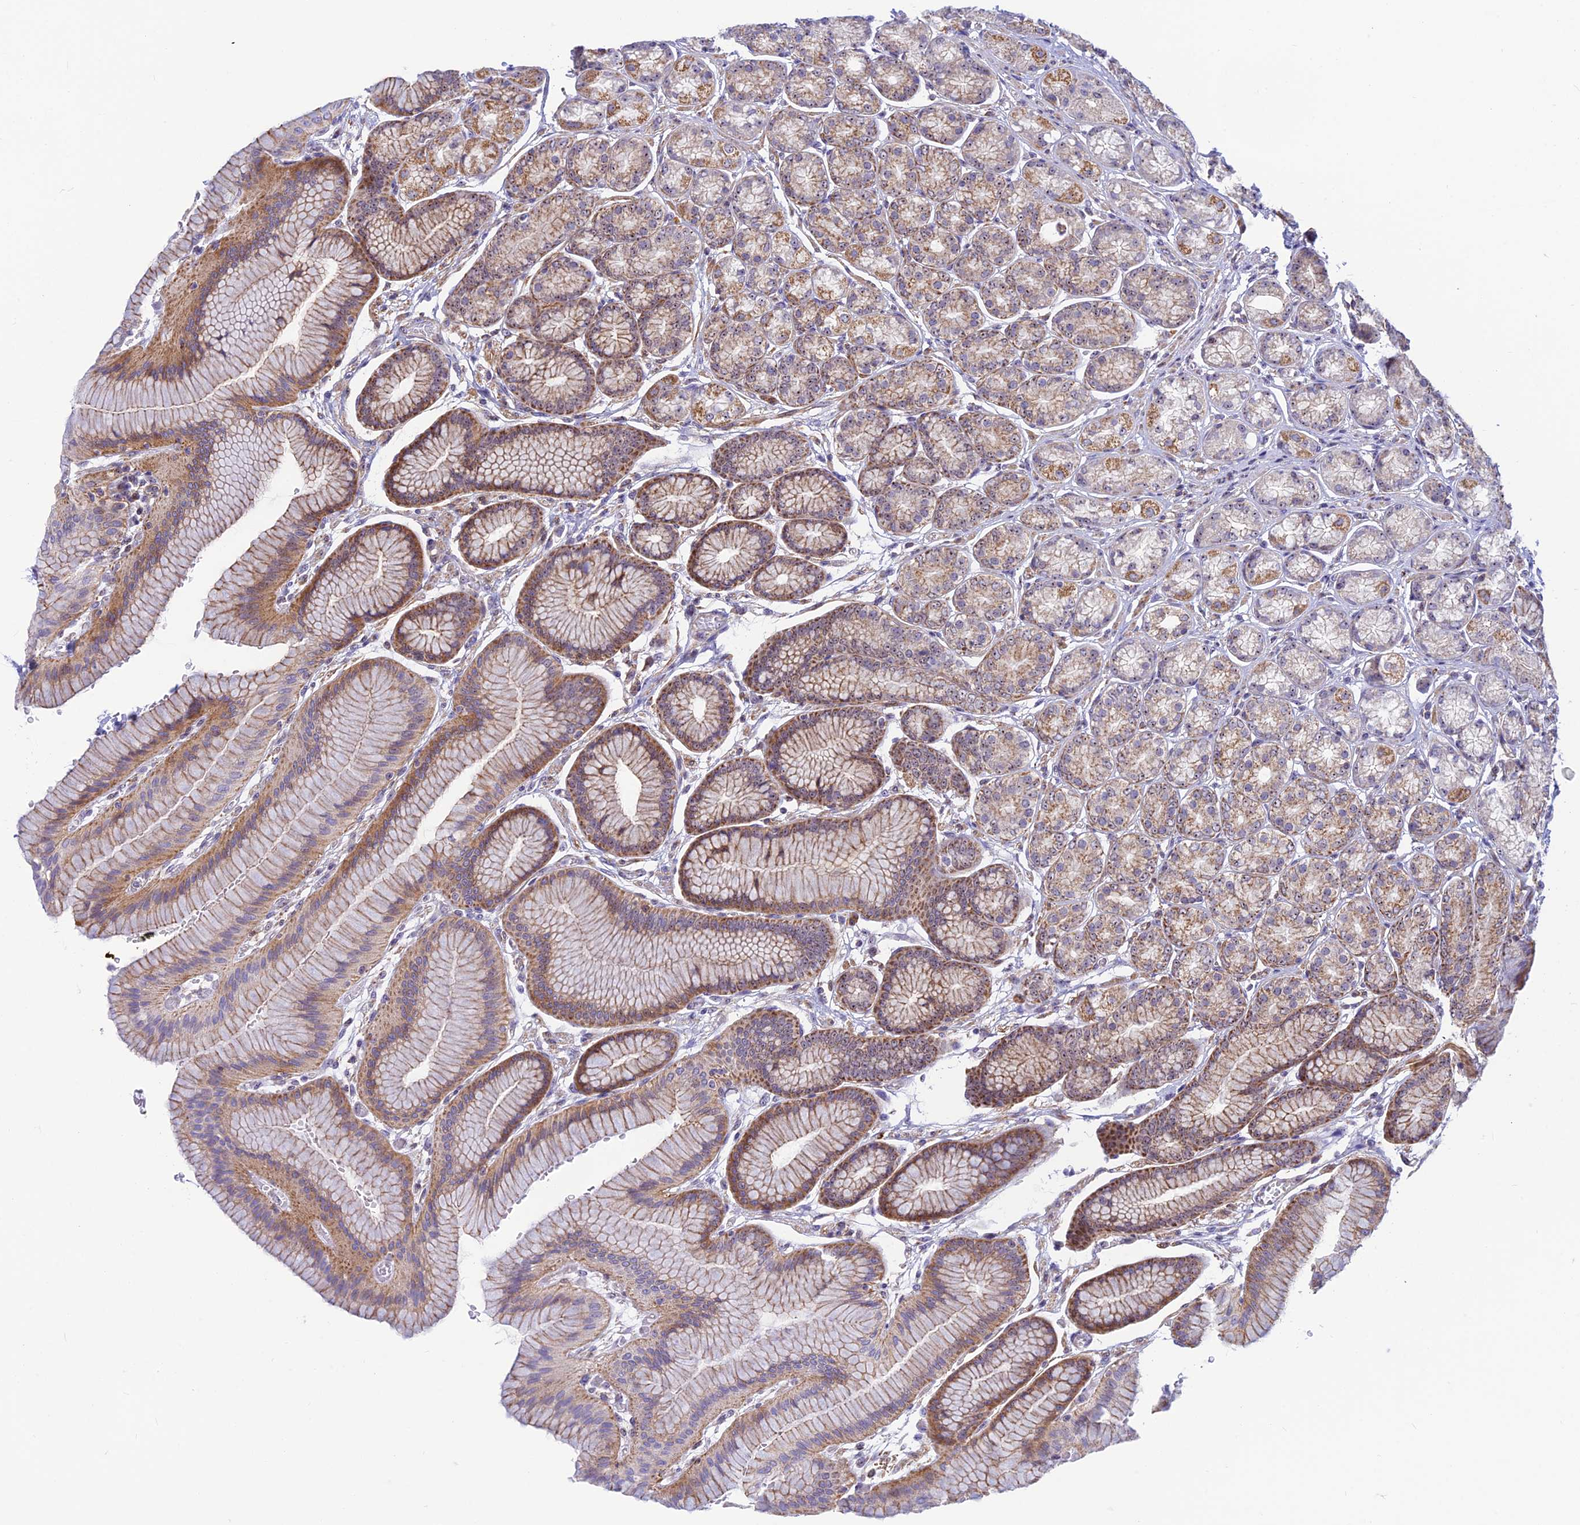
{"staining": {"intensity": "moderate", "quantity": ">75%", "location": "cytoplasmic/membranous,nuclear"}, "tissue": "stomach", "cell_type": "Glandular cells", "image_type": "normal", "snomed": [{"axis": "morphology", "description": "Normal tissue, NOS"}, {"axis": "morphology", "description": "Adenocarcinoma, NOS"}, {"axis": "morphology", "description": "Adenocarcinoma, High grade"}, {"axis": "topography", "description": "Stomach, upper"}, {"axis": "topography", "description": "Stomach"}], "caption": "IHC of unremarkable human stomach shows medium levels of moderate cytoplasmic/membranous,nuclear expression in about >75% of glandular cells.", "gene": "POLR1G", "patient": {"sex": "female", "age": 65}}